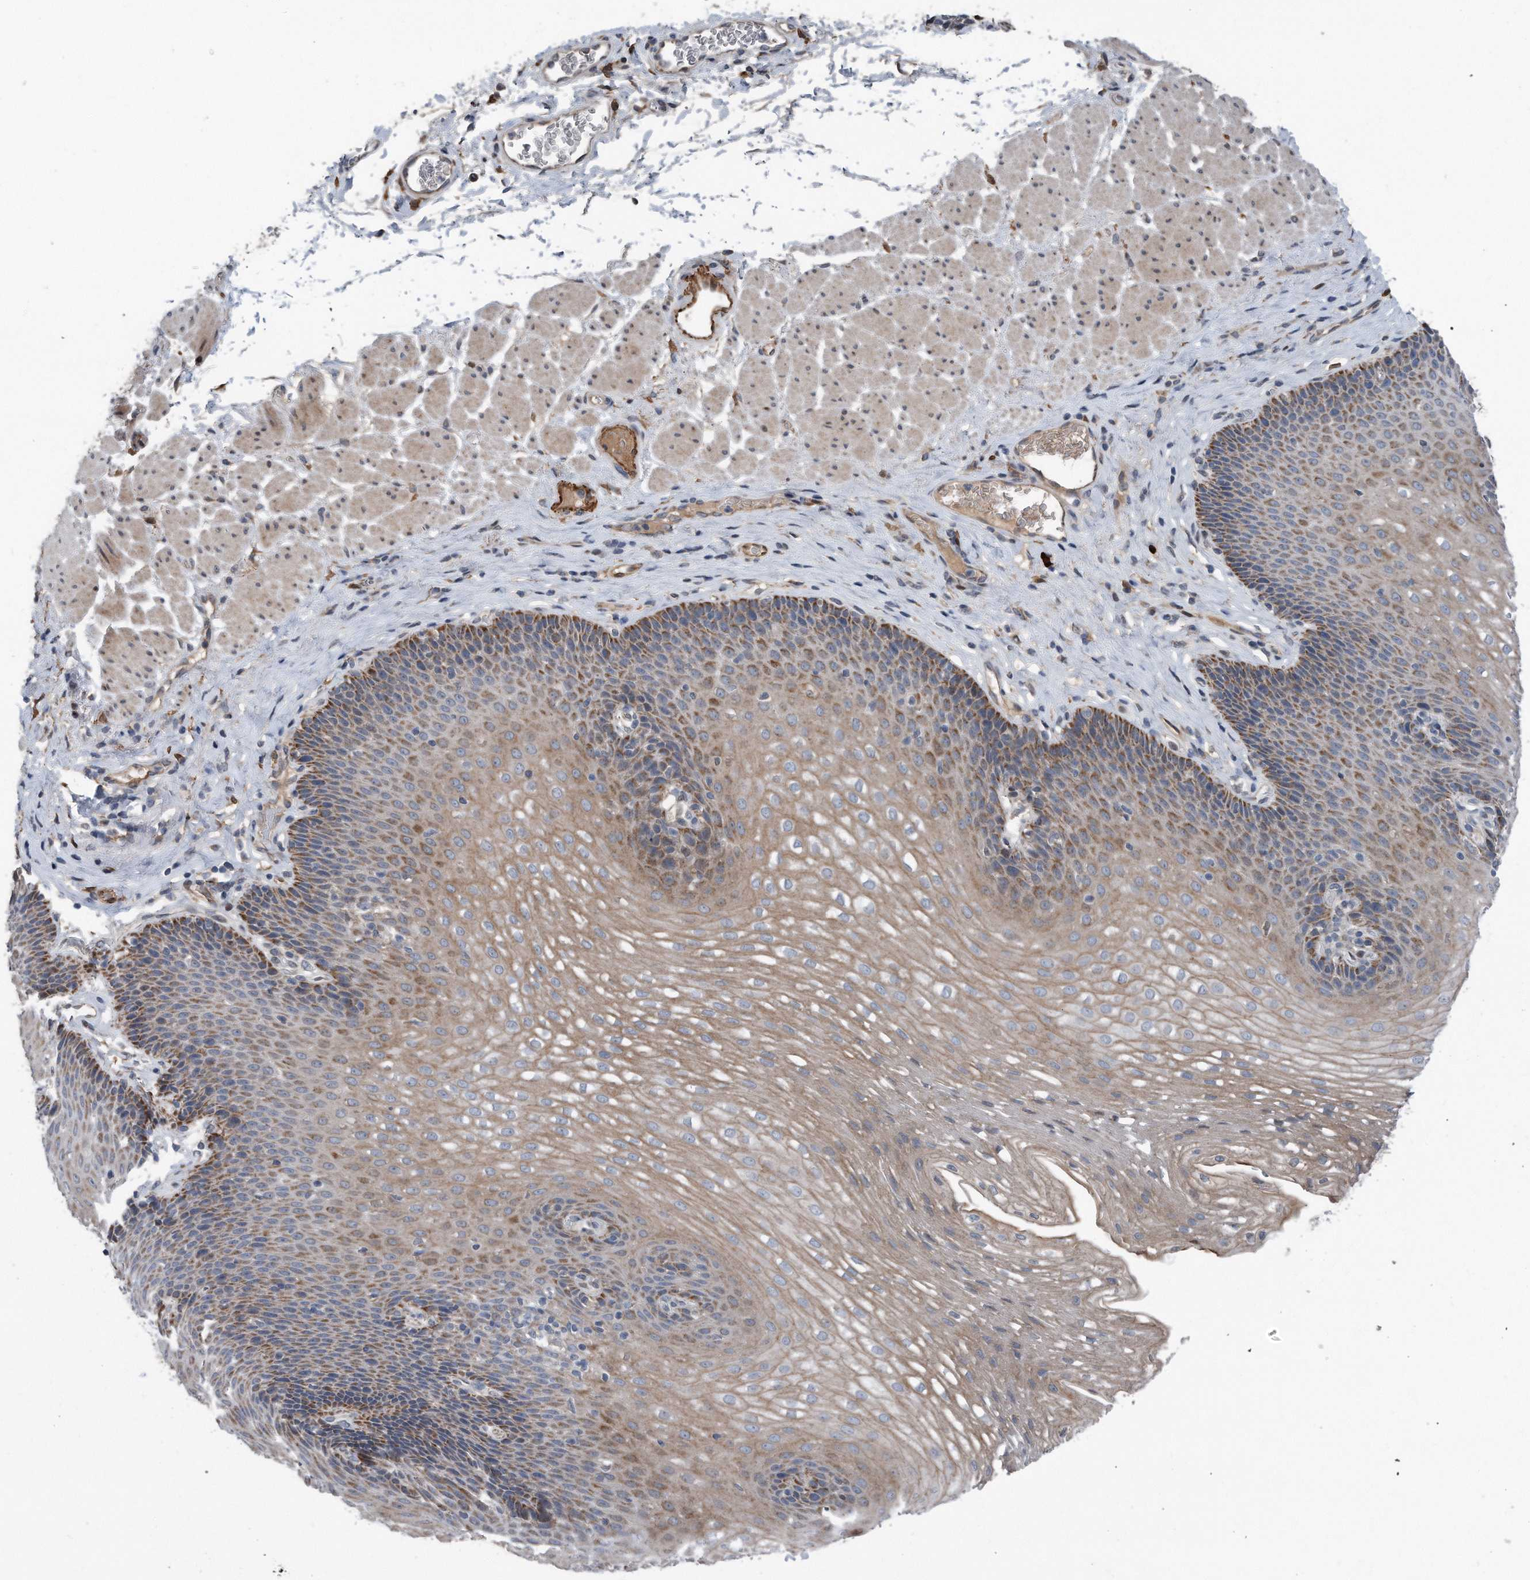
{"staining": {"intensity": "moderate", "quantity": "25%-75%", "location": "cytoplasmic/membranous"}, "tissue": "esophagus", "cell_type": "Squamous epithelial cells", "image_type": "normal", "snomed": [{"axis": "morphology", "description": "Normal tissue, NOS"}, {"axis": "topography", "description": "Esophagus"}], "caption": "IHC photomicrograph of benign esophagus stained for a protein (brown), which demonstrates medium levels of moderate cytoplasmic/membranous expression in approximately 25%-75% of squamous epithelial cells.", "gene": "DST", "patient": {"sex": "female", "age": 66}}